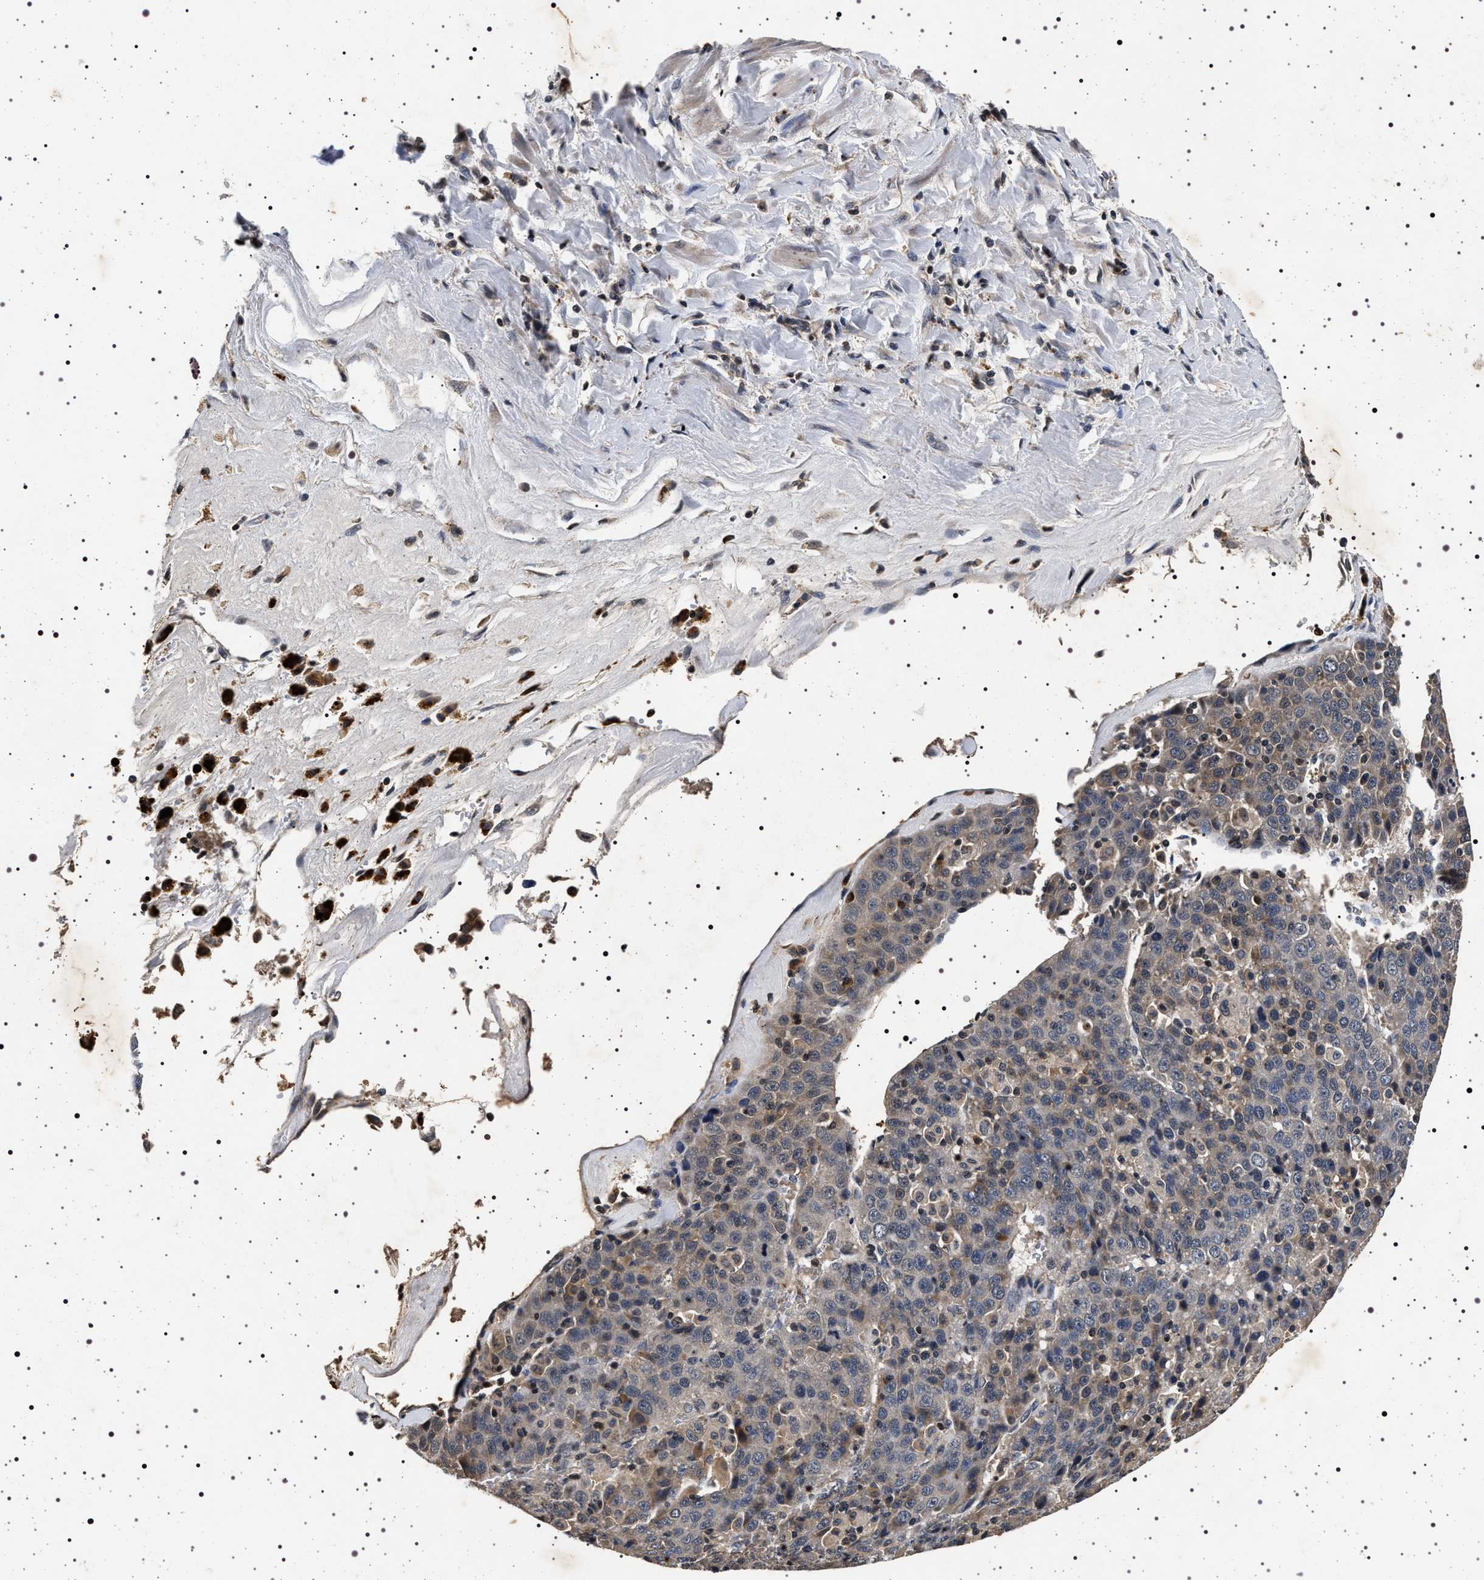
{"staining": {"intensity": "weak", "quantity": "25%-75%", "location": "cytoplasmic/membranous"}, "tissue": "liver cancer", "cell_type": "Tumor cells", "image_type": "cancer", "snomed": [{"axis": "morphology", "description": "Carcinoma, Hepatocellular, NOS"}, {"axis": "topography", "description": "Liver"}], "caption": "Hepatocellular carcinoma (liver) stained for a protein exhibits weak cytoplasmic/membranous positivity in tumor cells.", "gene": "CDKN1B", "patient": {"sex": "female", "age": 53}}